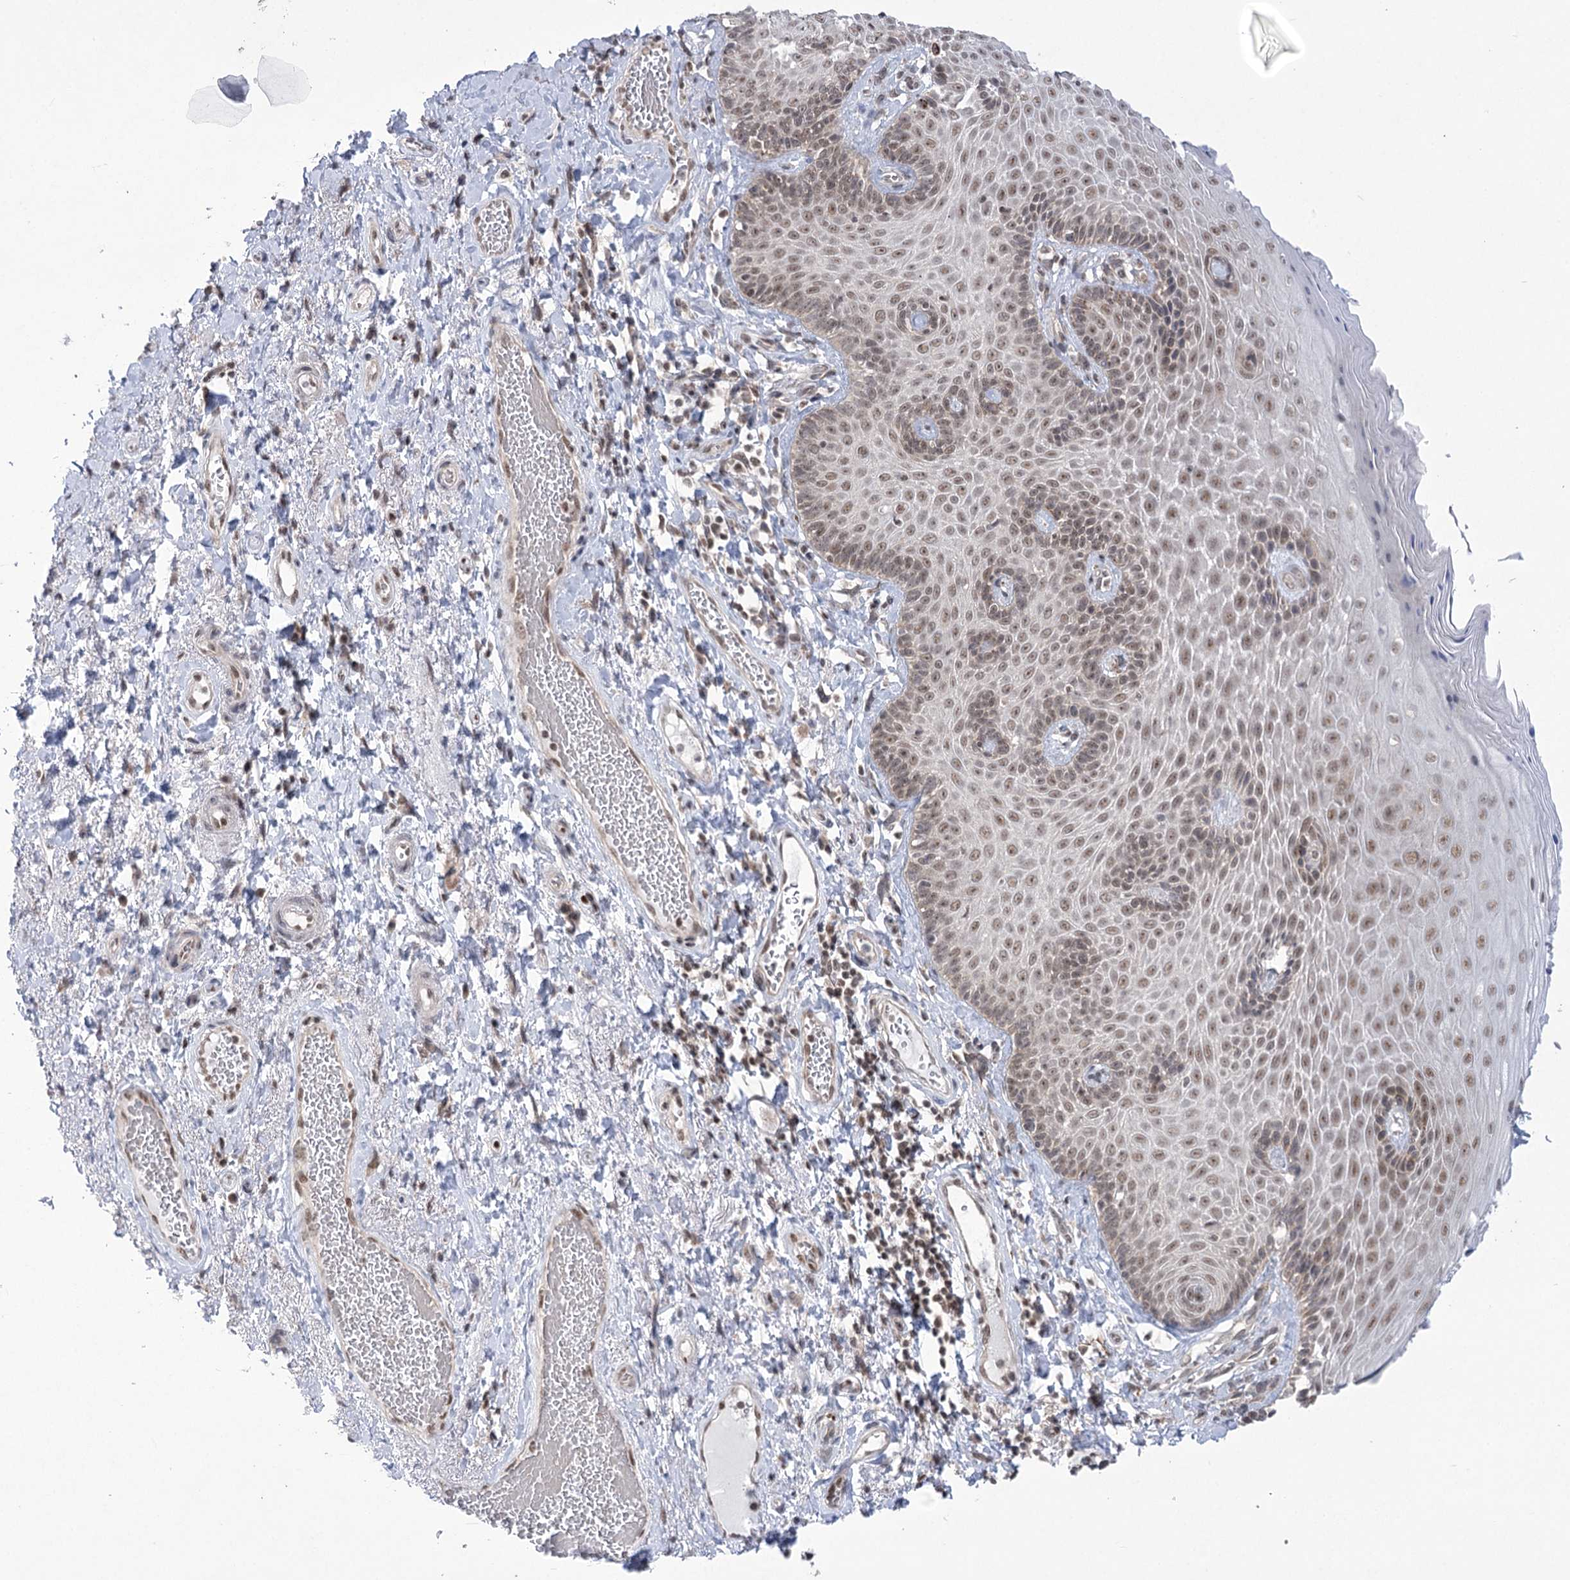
{"staining": {"intensity": "moderate", "quantity": "25%-75%", "location": "cytoplasmic/membranous,nuclear"}, "tissue": "skin", "cell_type": "Epidermal cells", "image_type": "normal", "snomed": [{"axis": "morphology", "description": "Normal tissue, NOS"}, {"axis": "topography", "description": "Anal"}], "caption": "Protein staining exhibits moderate cytoplasmic/membranous,nuclear positivity in about 25%-75% of epidermal cells in normal skin.", "gene": "ZMAT2", "patient": {"sex": "male", "age": 69}}